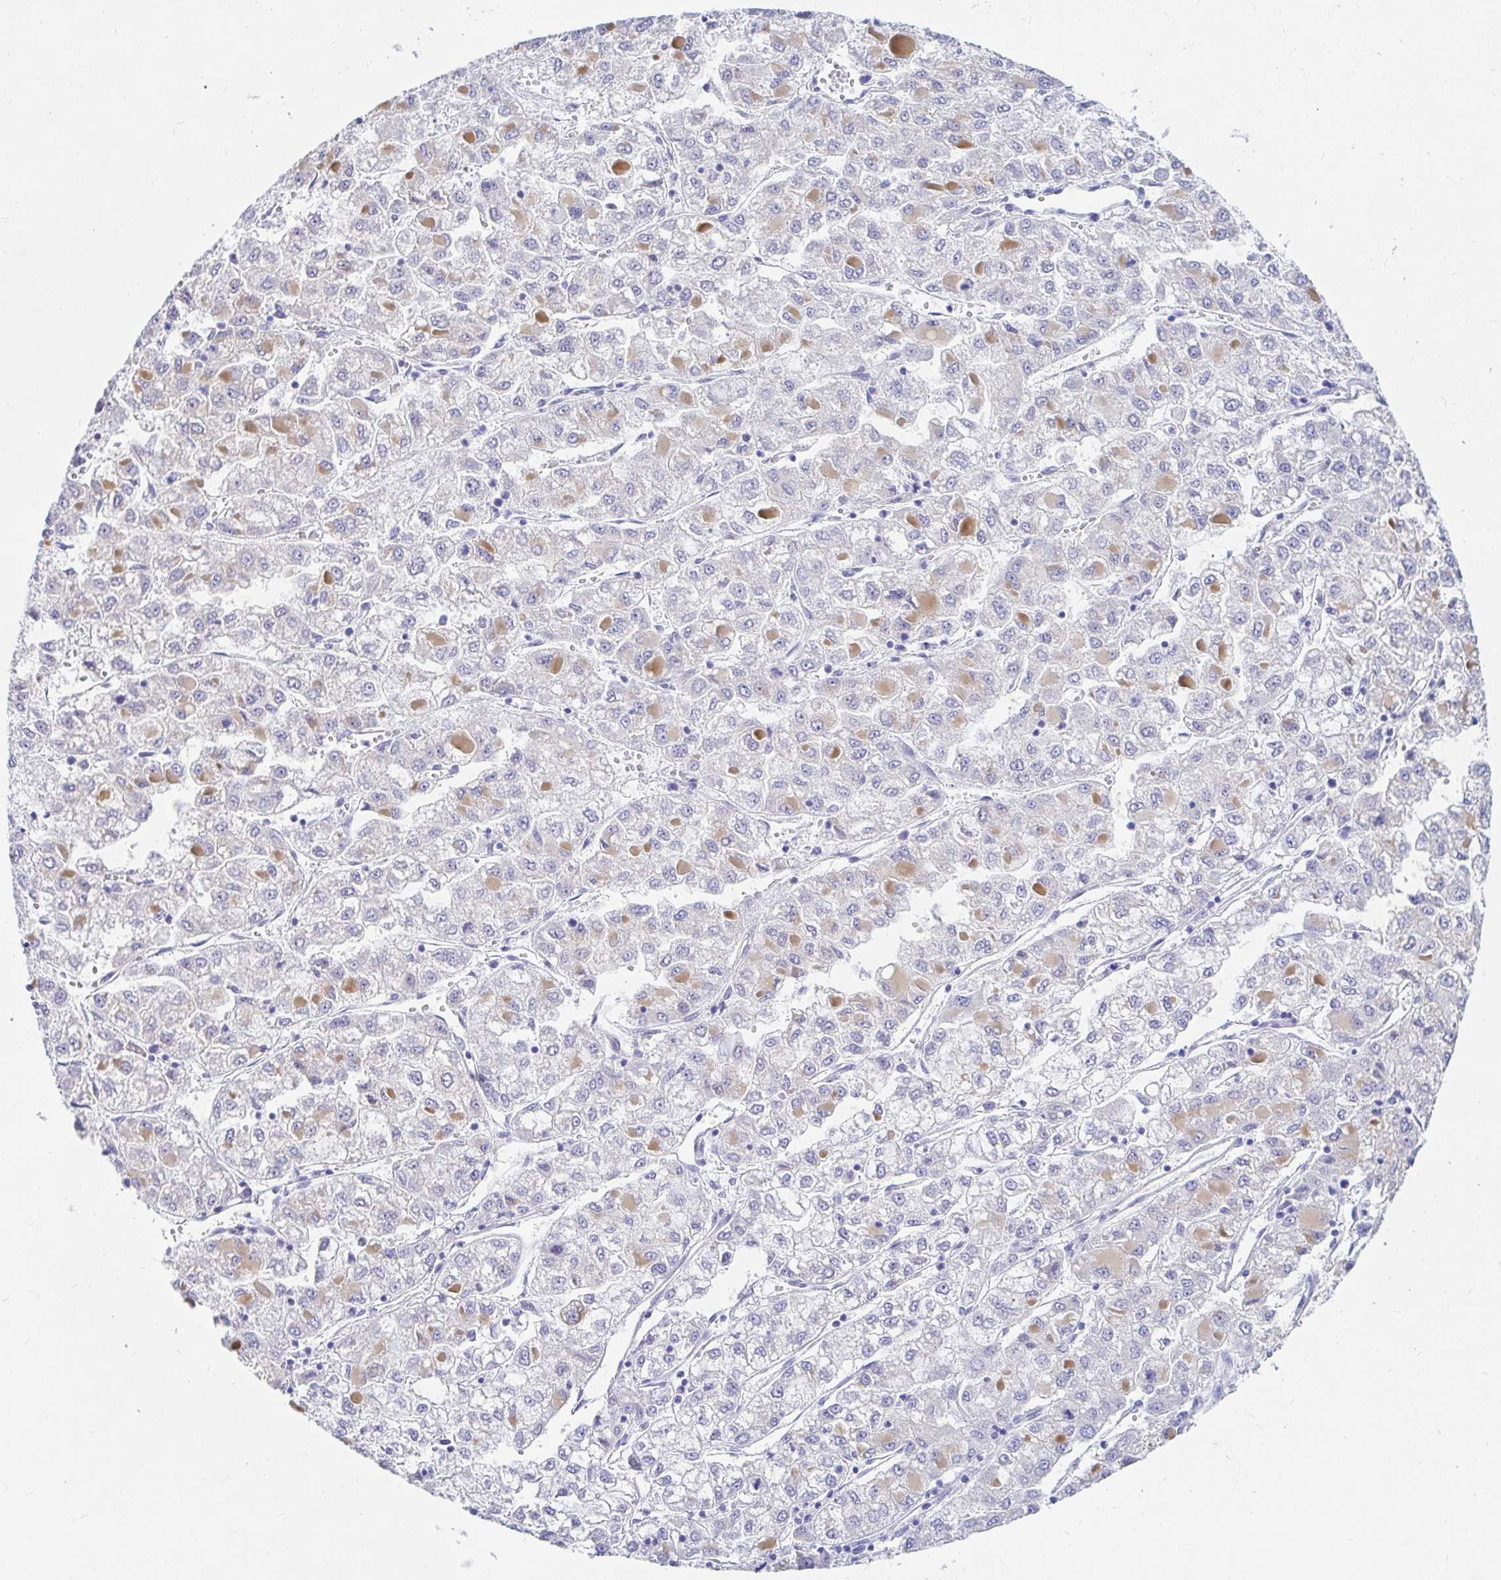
{"staining": {"intensity": "weak", "quantity": "<25%", "location": "cytoplasmic/membranous"}, "tissue": "liver cancer", "cell_type": "Tumor cells", "image_type": "cancer", "snomed": [{"axis": "morphology", "description": "Carcinoma, Hepatocellular, NOS"}, {"axis": "topography", "description": "Liver"}], "caption": "The immunohistochemistry micrograph has no significant expression in tumor cells of liver hepatocellular carcinoma tissue. (DAB immunohistochemistry (IHC), high magnification).", "gene": "NR2E1", "patient": {"sex": "male", "age": 40}}